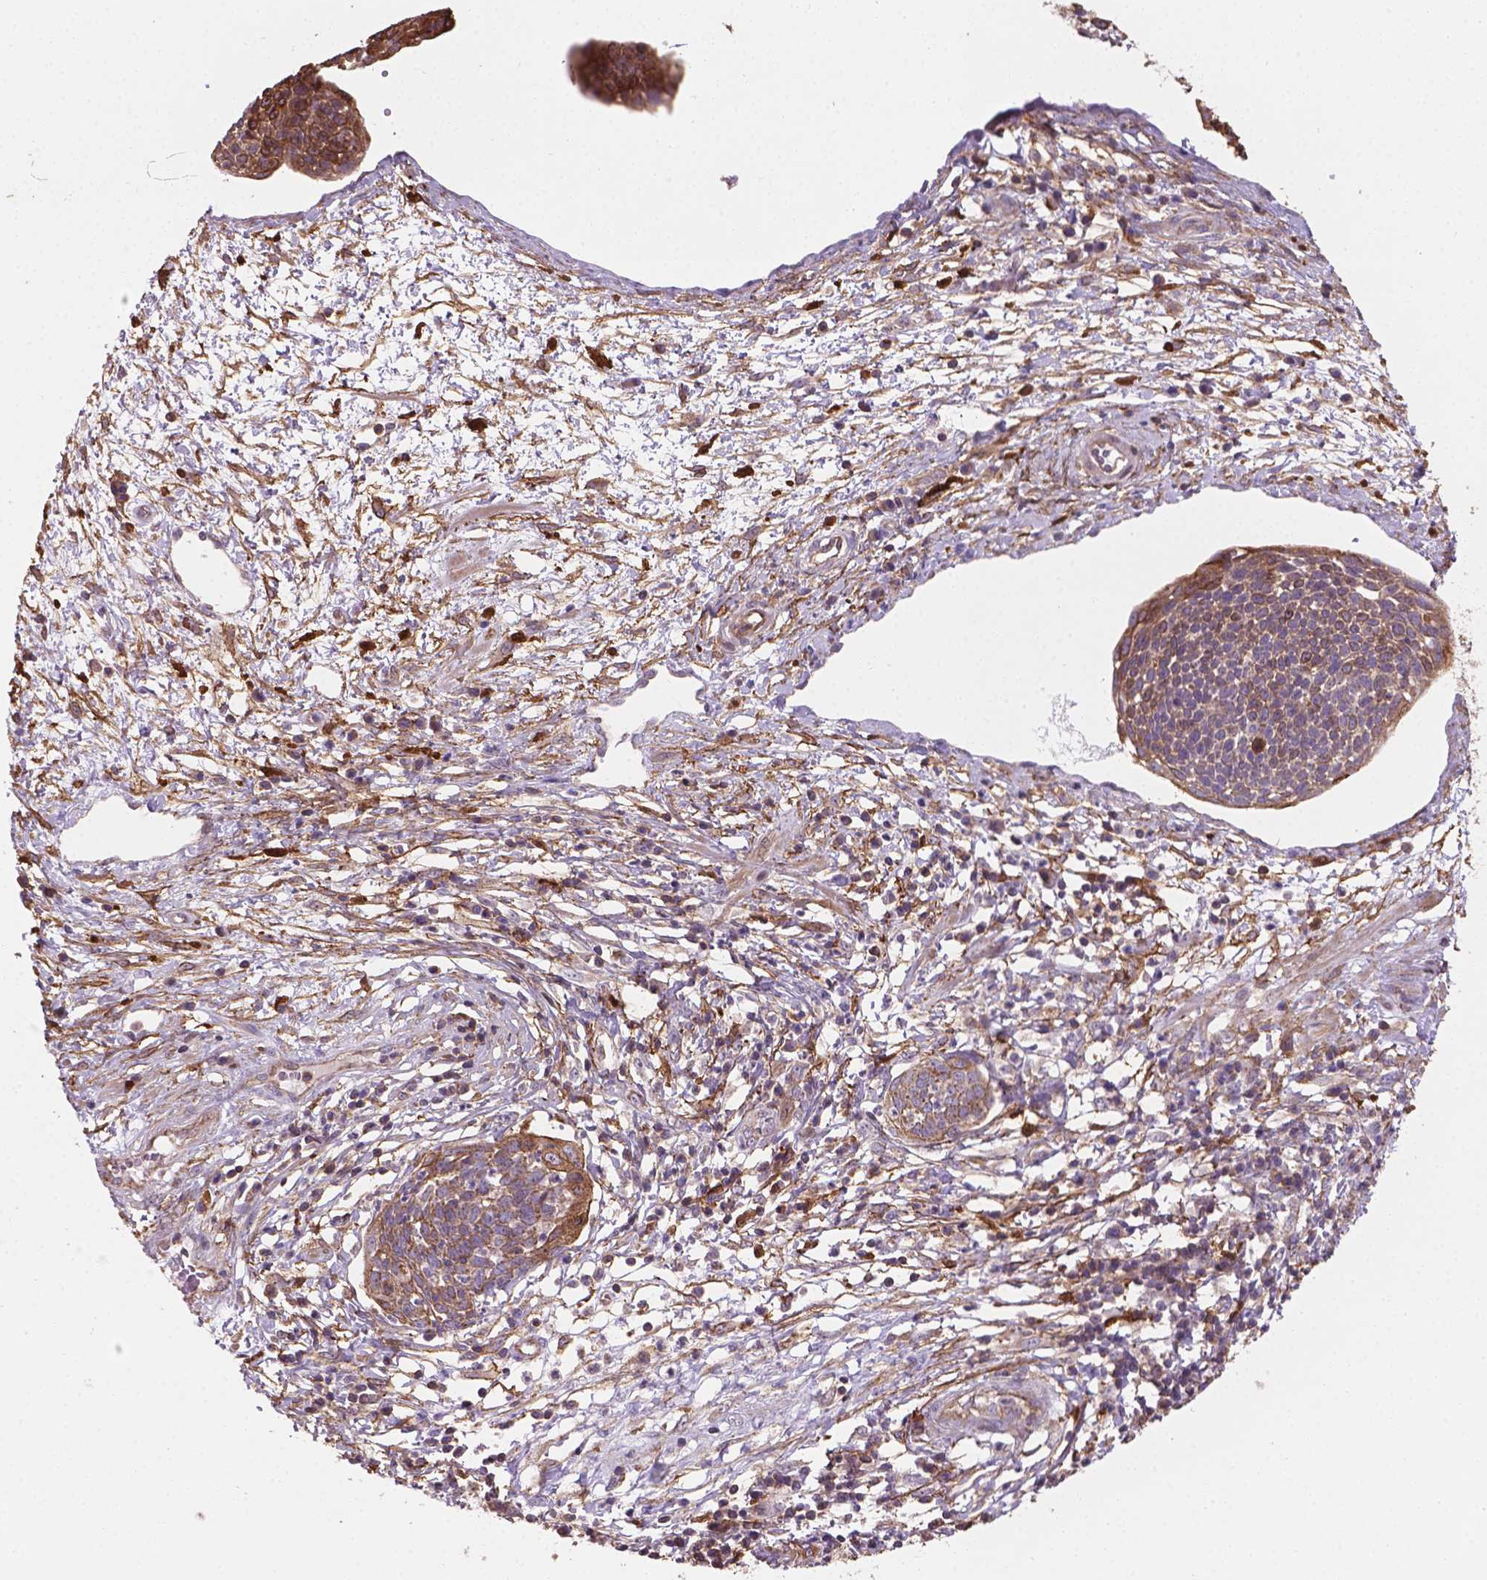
{"staining": {"intensity": "moderate", "quantity": ">75%", "location": "cytoplasmic/membranous"}, "tissue": "cervical cancer", "cell_type": "Tumor cells", "image_type": "cancer", "snomed": [{"axis": "morphology", "description": "Squamous cell carcinoma, NOS"}, {"axis": "topography", "description": "Cervix"}], "caption": "A micrograph showing moderate cytoplasmic/membranous expression in approximately >75% of tumor cells in cervical cancer (squamous cell carcinoma), as visualized by brown immunohistochemical staining.", "gene": "TCAF1", "patient": {"sex": "female", "age": 34}}